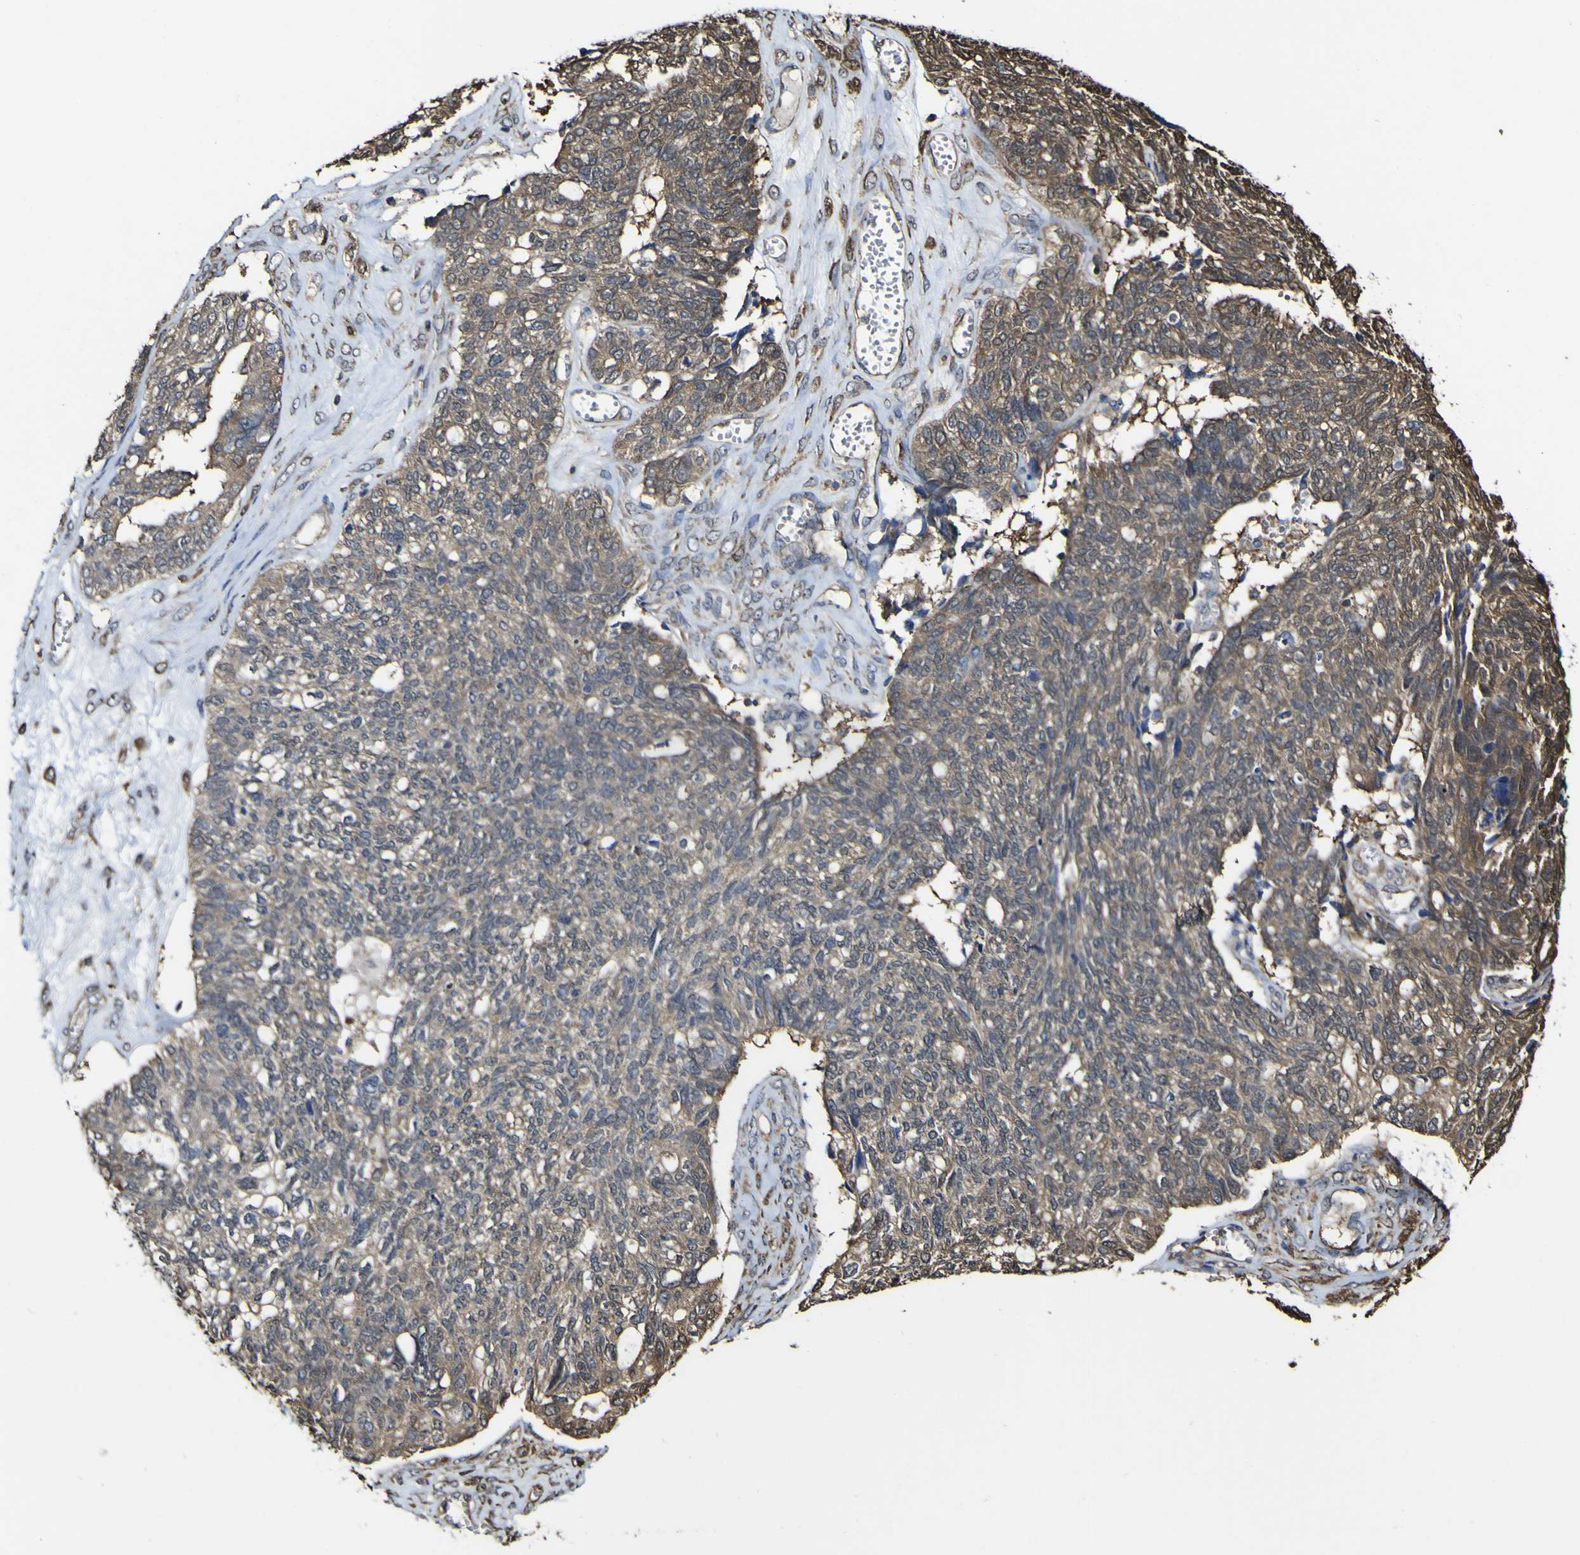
{"staining": {"intensity": "moderate", "quantity": ">75%", "location": "cytoplasmic/membranous"}, "tissue": "ovarian cancer", "cell_type": "Tumor cells", "image_type": "cancer", "snomed": [{"axis": "morphology", "description": "Cystadenocarcinoma, serous, NOS"}, {"axis": "topography", "description": "Ovary"}], "caption": "Approximately >75% of tumor cells in human ovarian serous cystadenocarcinoma reveal moderate cytoplasmic/membranous protein expression as visualized by brown immunohistochemical staining.", "gene": "PTPRR", "patient": {"sex": "female", "age": 79}}